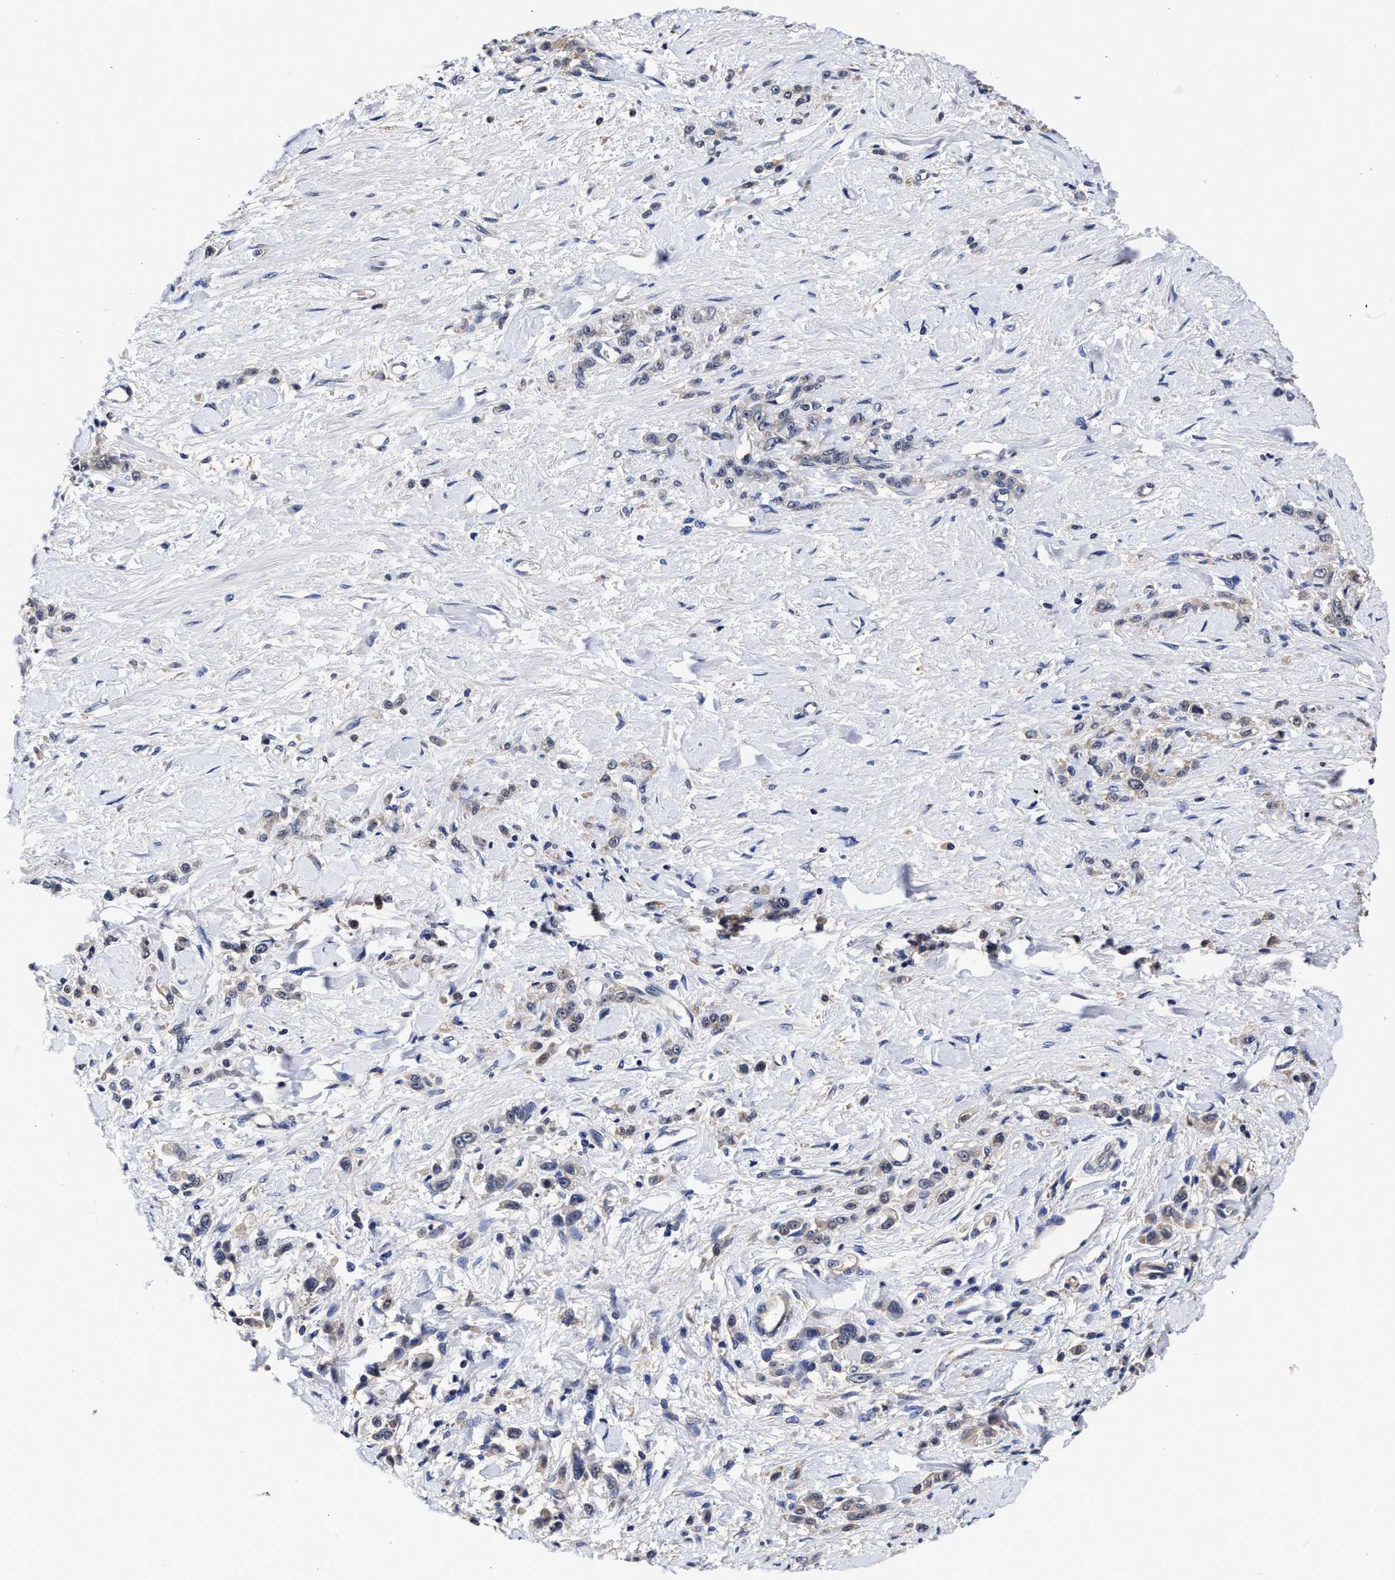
{"staining": {"intensity": "weak", "quantity": "<25%", "location": "cytoplasmic/membranous"}, "tissue": "stomach cancer", "cell_type": "Tumor cells", "image_type": "cancer", "snomed": [{"axis": "morphology", "description": "Normal tissue, NOS"}, {"axis": "morphology", "description": "Adenocarcinoma, NOS"}, {"axis": "topography", "description": "Stomach"}], "caption": "Protein analysis of stomach cancer demonstrates no significant positivity in tumor cells. (Stains: DAB immunohistochemistry with hematoxylin counter stain, Microscopy: brightfield microscopy at high magnification).", "gene": "SOCS5", "patient": {"sex": "male", "age": 82}}